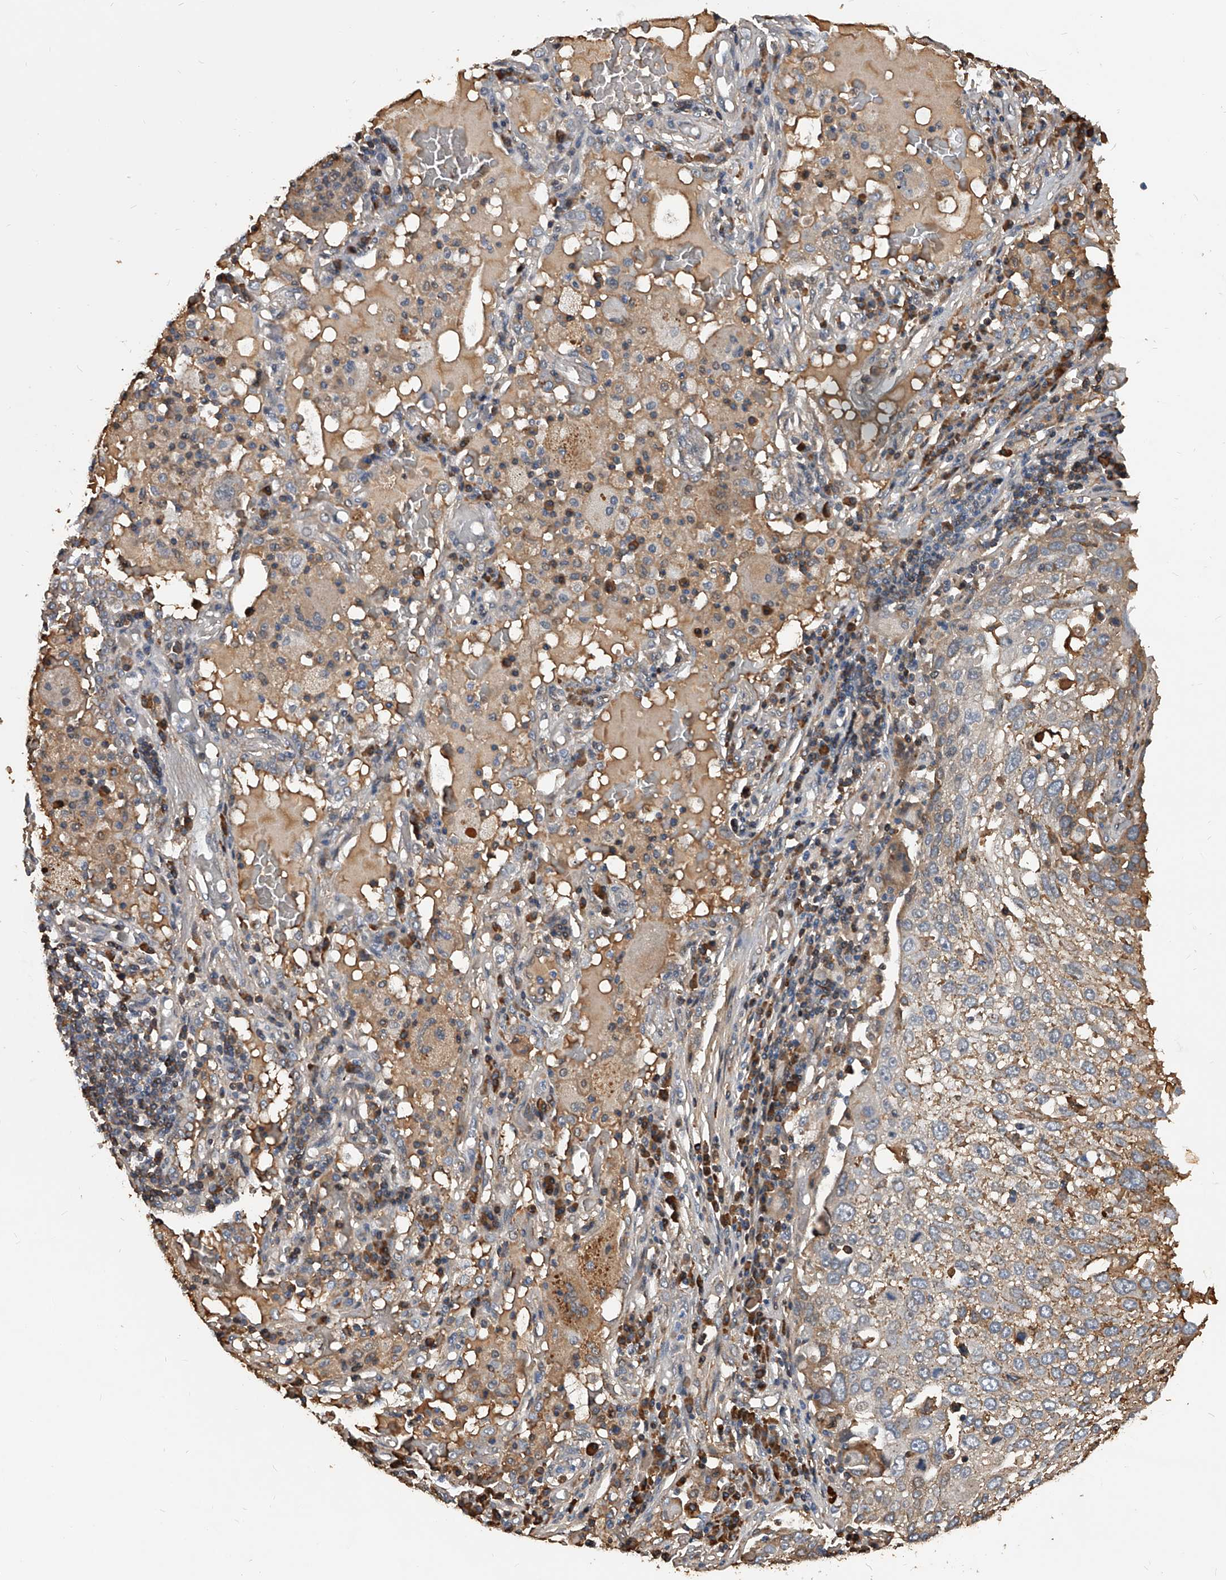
{"staining": {"intensity": "weak", "quantity": "25%-75%", "location": "cytoplasmic/membranous"}, "tissue": "lung cancer", "cell_type": "Tumor cells", "image_type": "cancer", "snomed": [{"axis": "morphology", "description": "Squamous cell carcinoma, NOS"}, {"axis": "topography", "description": "Lung"}], "caption": "This photomicrograph exhibits immunohistochemistry (IHC) staining of squamous cell carcinoma (lung), with low weak cytoplasmic/membranous positivity in approximately 25%-75% of tumor cells.", "gene": "ZNF25", "patient": {"sex": "male", "age": 65}}